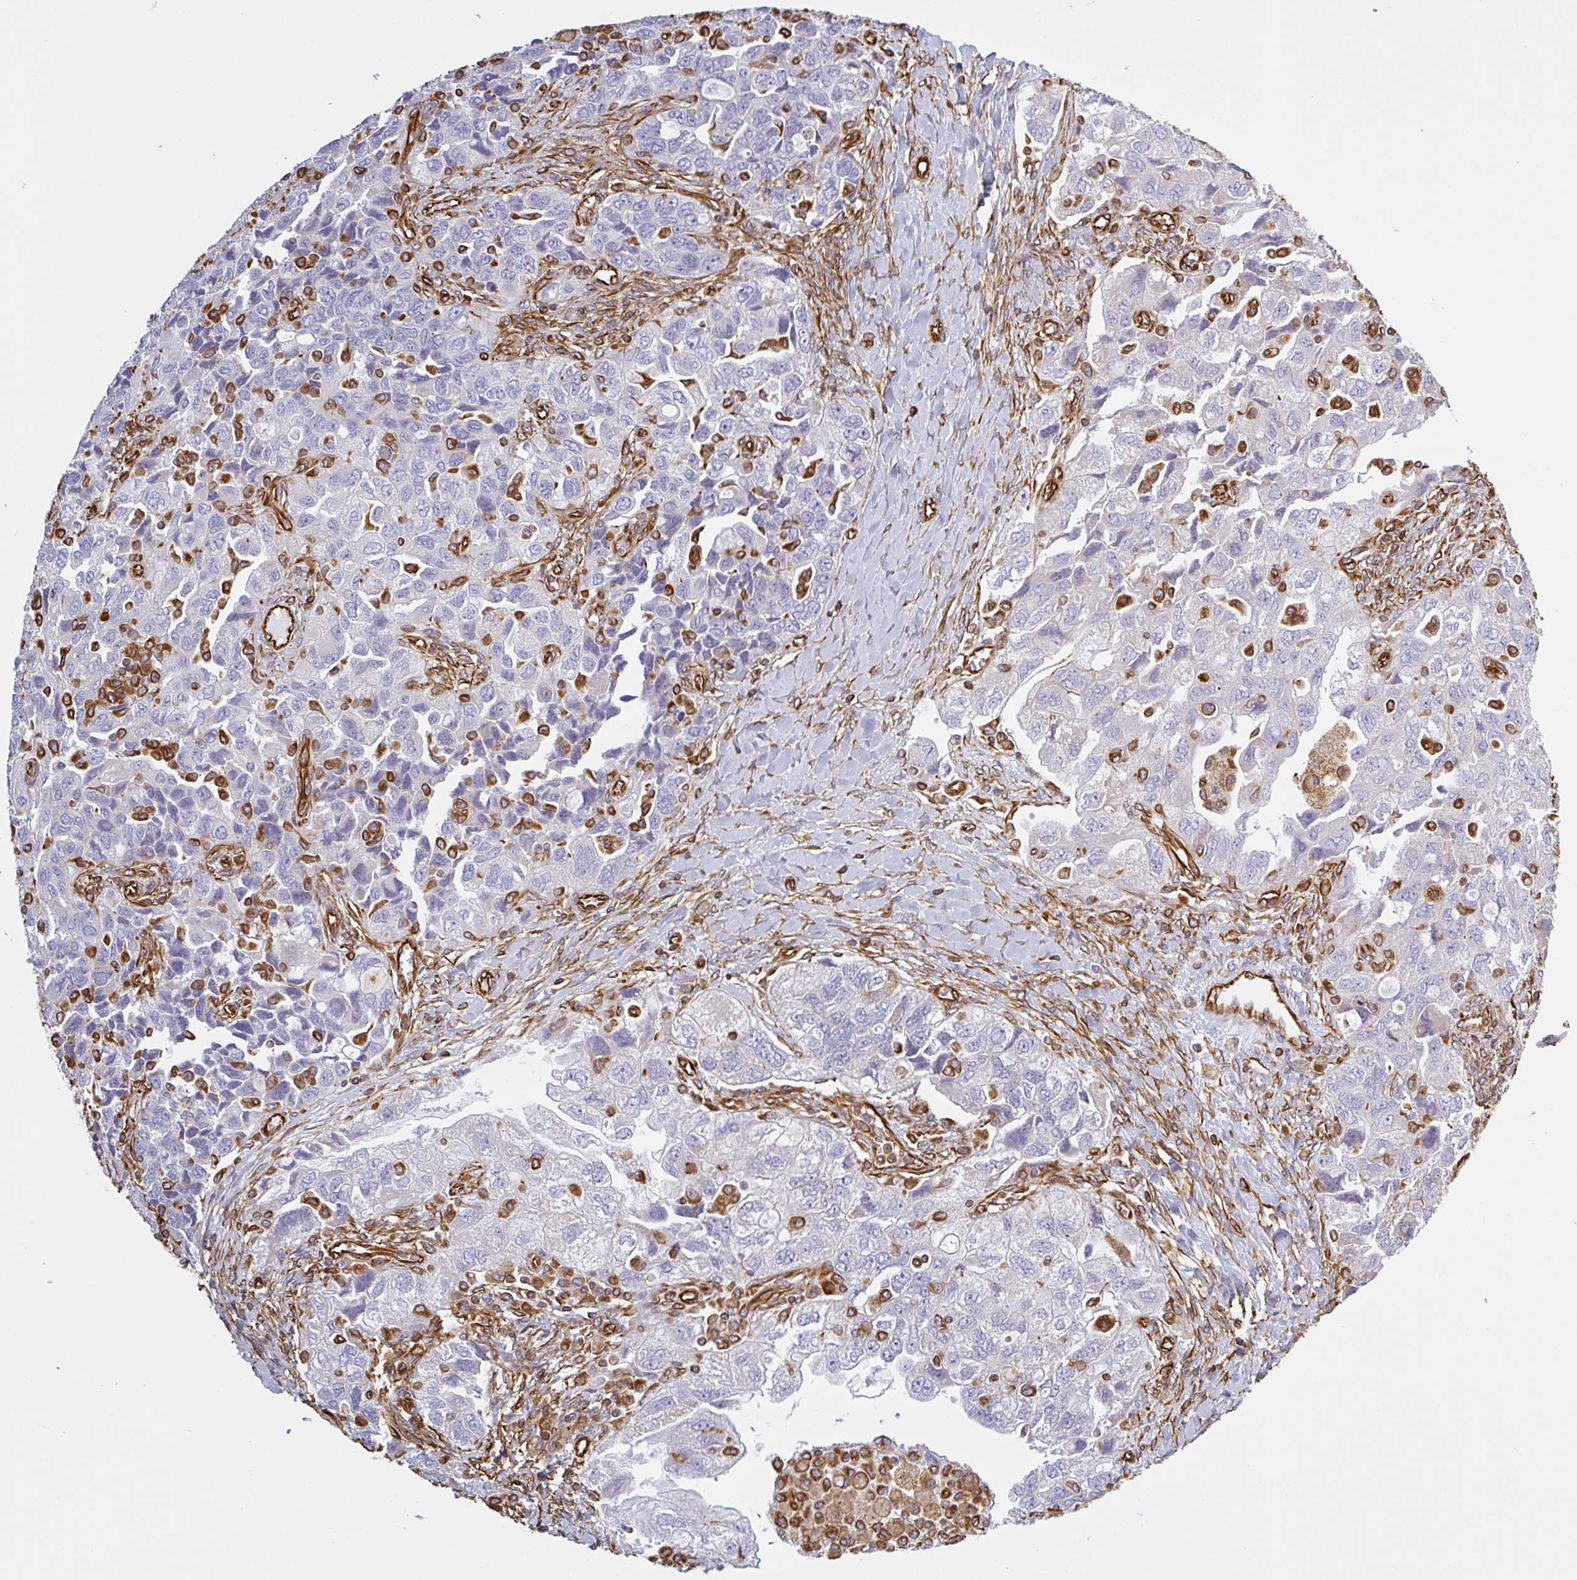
{"staining": {"intensity": "negative", "quantity": "none", "location": "none"}, "tissue": "ovarian cancer", "cell_type": "Tumor cells", "image_type": "cancer", "snomed": [{"axis": "morphology", "description": "Carcinoma, NOS"}, {"axis": "morphology", "description": "Cystadenocarcinoma, serous, NOS"}, {"axis": "topography", "description": "Ovary"}], "caption": "Serous cystadenocarcinoma (ovarian) was stained to show a protein in brown. There is no significant positivity in tumor cells.", "gene": "PPFIA1", "patient": {"sex": "female", "age": 69}}